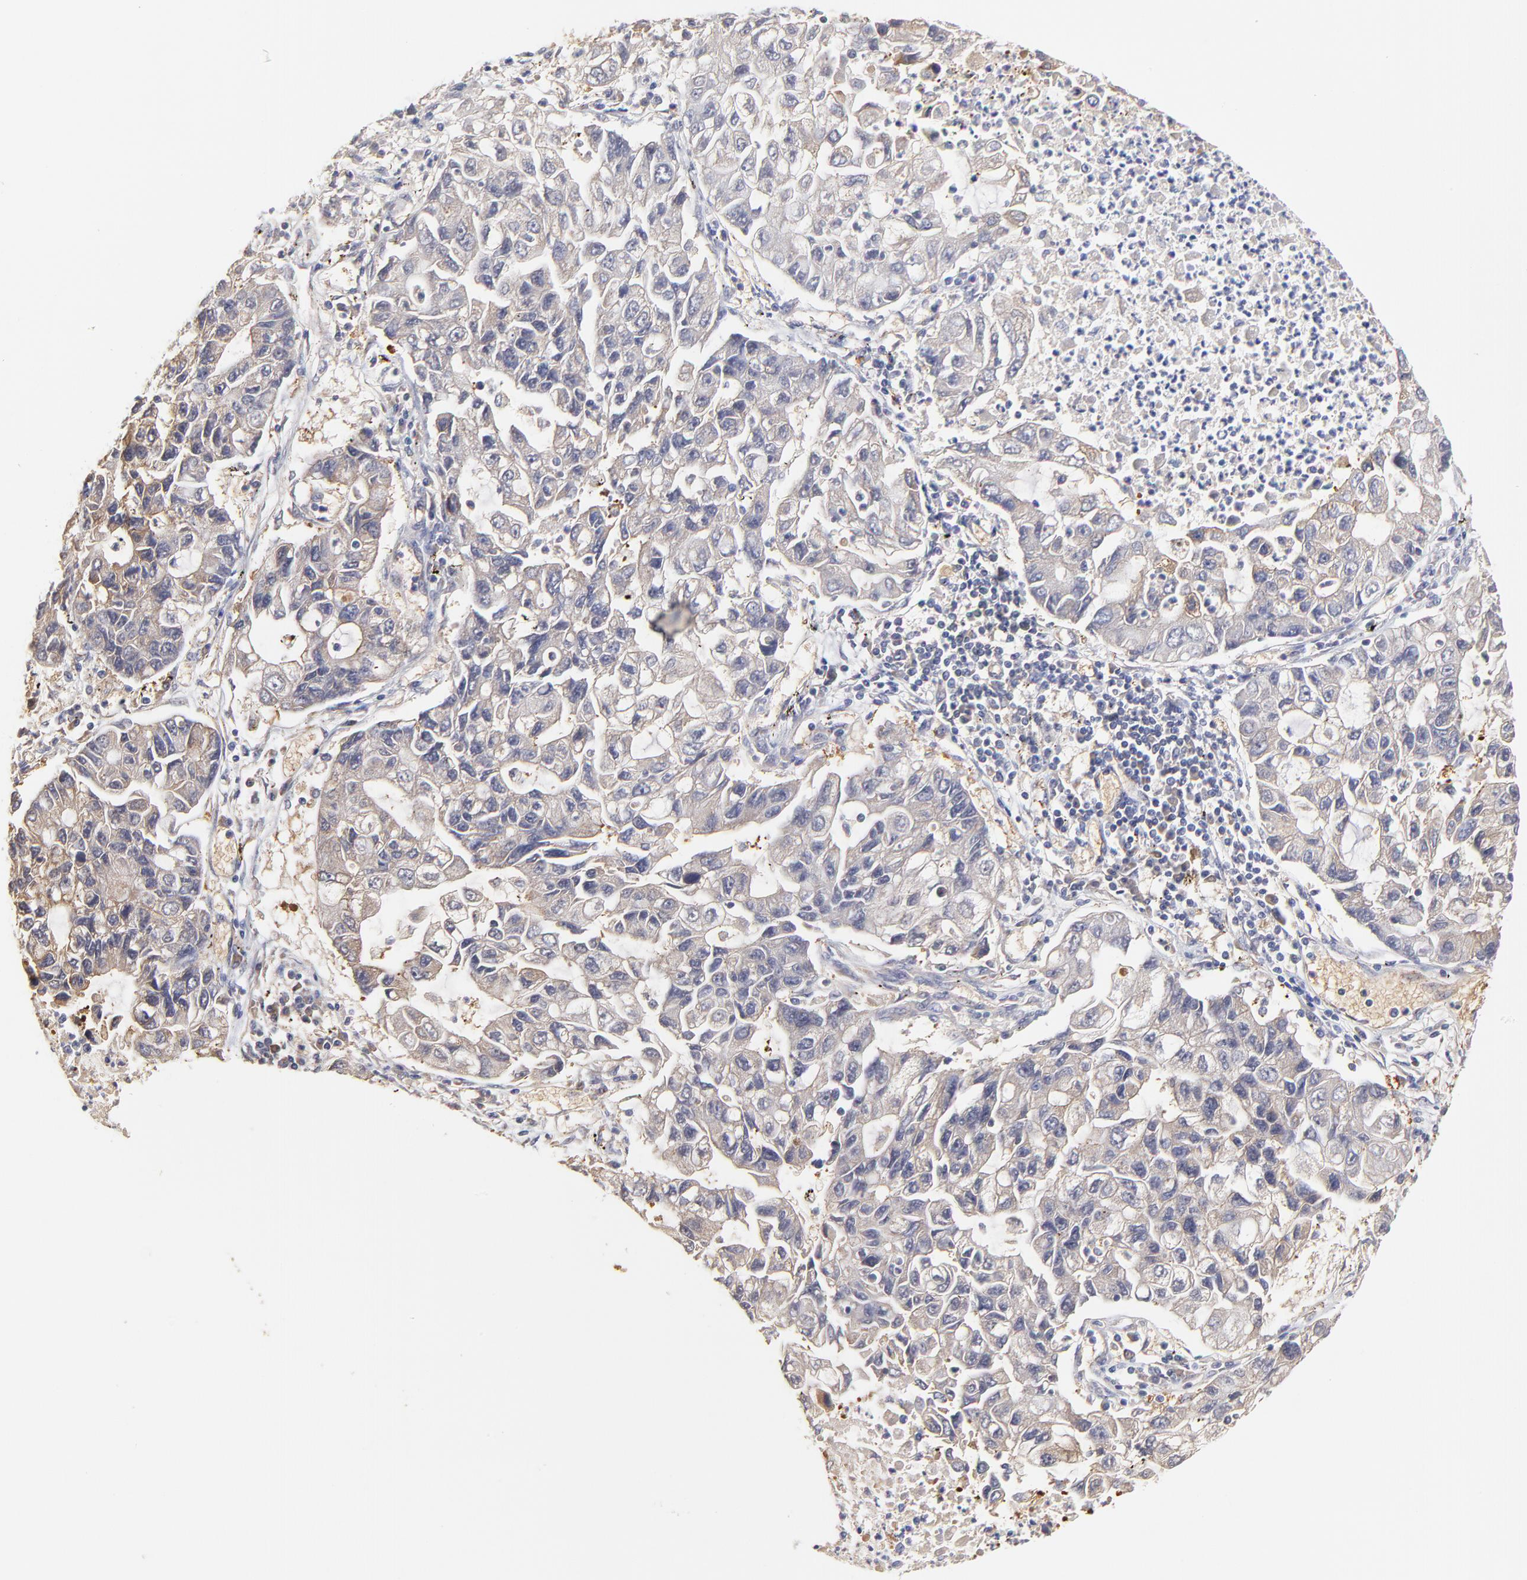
{"staining": {"intensity": "weak", "quantity": ">75%", "location": "cytoplasmic/membranous"}, "tissue": "lung cancer", "cell_type": "Tumor cells", "image_type": "cancer", "snomed": [{"axis": "morphology", "description": "Adenocarcinoma, NOS"}, {"axis": "topography", "description": "Lung"}], "caption": "Immunohistochemical staining of human adenocarcinoma (lung) demonstrates low levels of weak cytoplasmic/membranous protein staining in about >75% of tumor cells.", "gene": "CD2AP", "patient": {"sex": "female", "age": 51}}